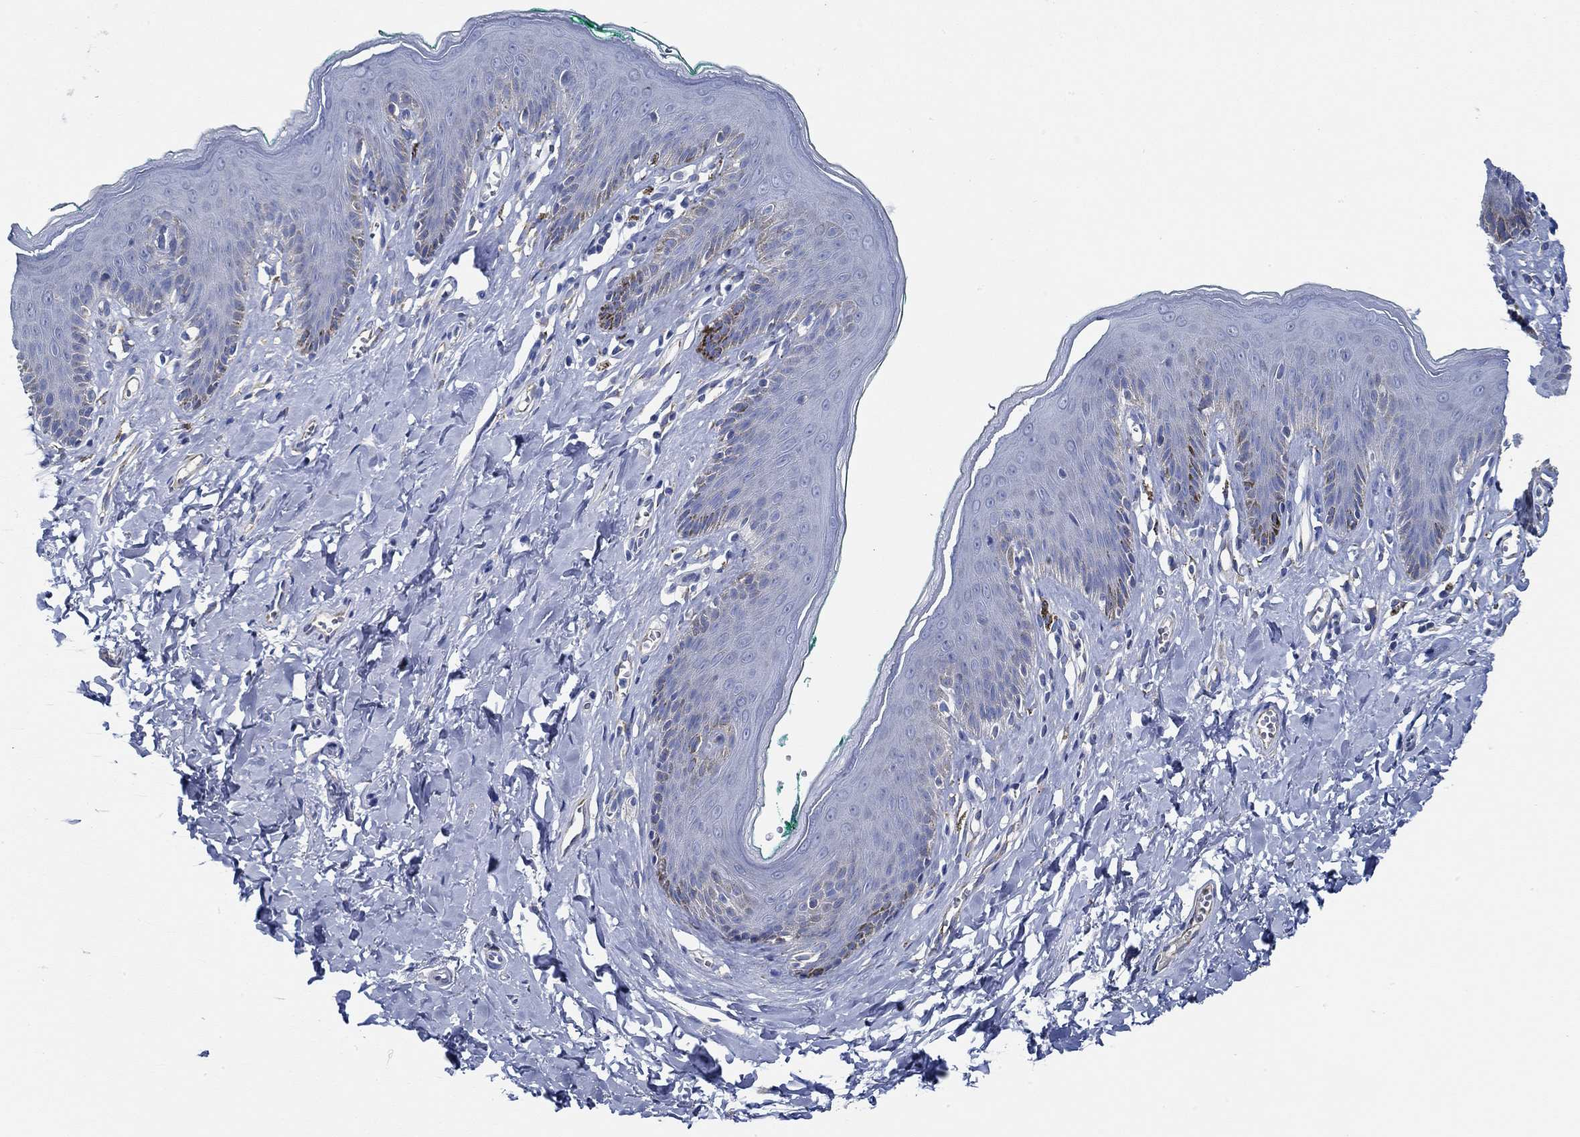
{"staining": {"intensity": "negative", "quantity": "none", "location": "none"}, "tissue": "skin", "cell_type": "Epidermal cells", "image_type": "normal", "snomed": [{"axis": "morphology", "description": "Normal tissue, NOS"}, {"axis": "topography", "description": "Vulva"}], "caption": "Immunohistochemistry of normal human skin exhibits no staining in epidermal cells. (Immunohistochemistry, brightfield microscopy, high magnification).", "gene": "HECW2", "patient": {"sex": "female", "age": 66}}